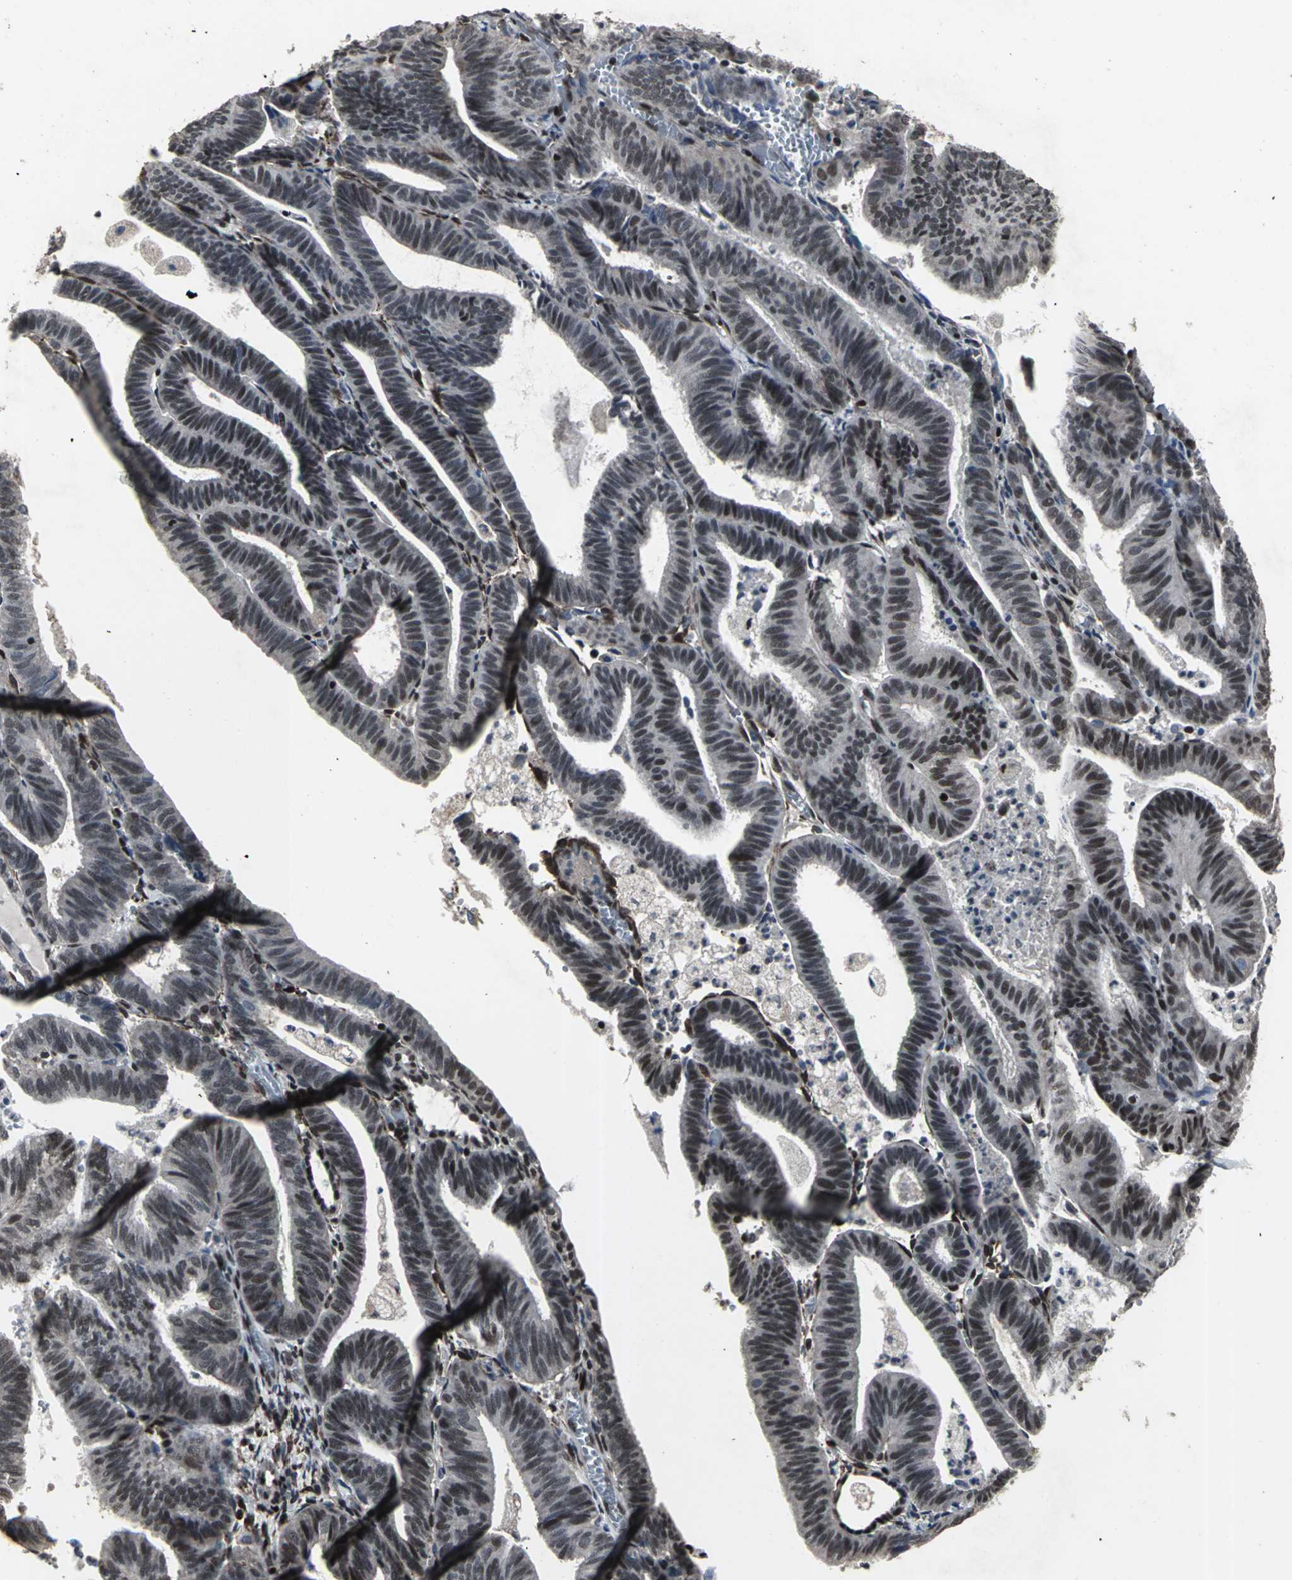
{"staining": {"intensity": "moderate", "quantity": "25%-75%", "location": "nuclear"}, "tissue": "endometrial cancer", "cell_type": "Tumor cells", "image_type": "cancer", "snomed": [{"axis": "morphology", "description": "Adenocarcinoma, NOS"}, {"axis": "topography", "description": "Uterus"}], "caption": "Protein expression by immunohistochemistry exhibits moderate nuclear expression in about 25%-75% of tumor cells in endometrial adenocarcinoma. The staining is performed using DAB brown chromogen to label protein expression. The nuclei are counter-stained blue using hematoxylin.", "gene": "SRF", "patient": {"sex": "female", "age": 60}}